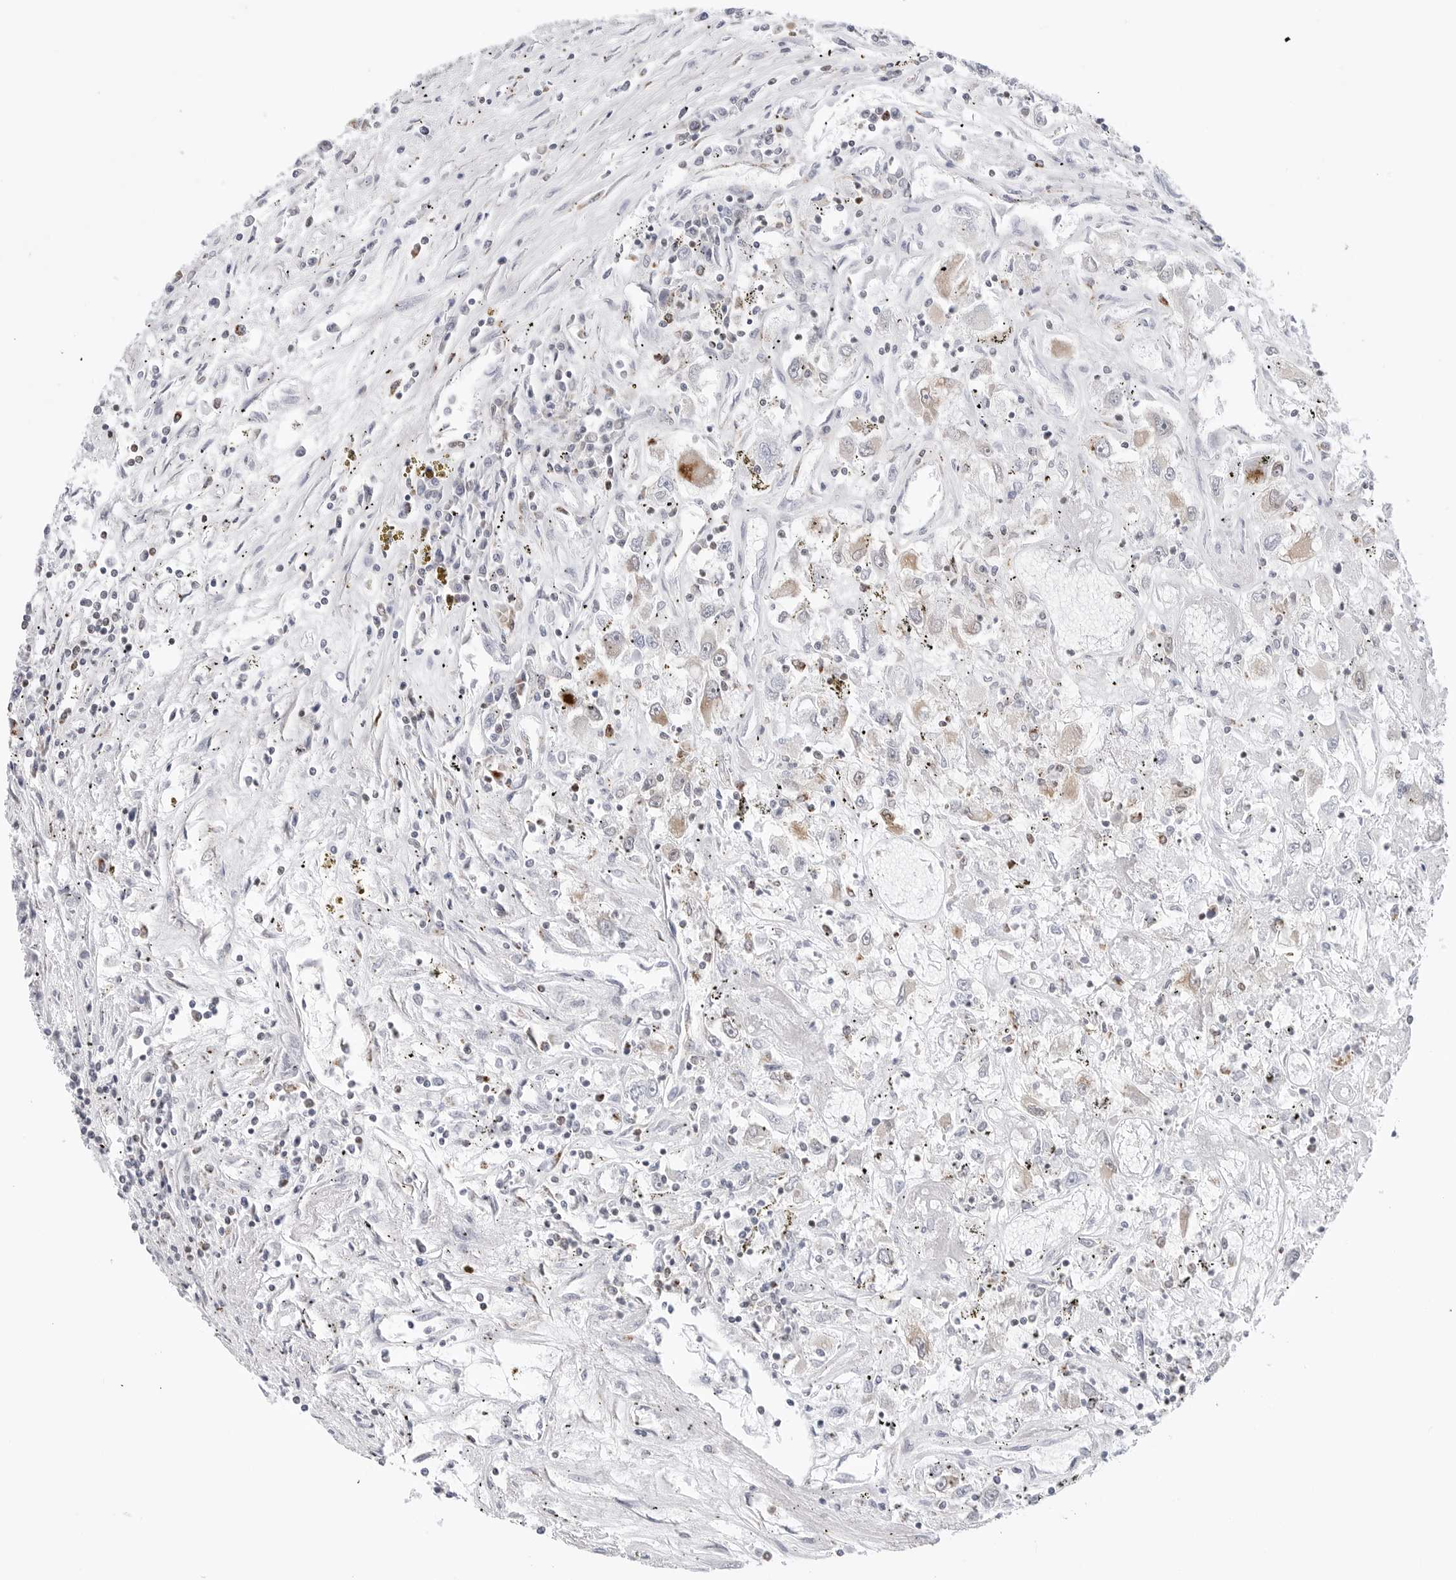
{"staining": {"intensity": "negative", "quantity": "none", "location": "none"}, "tissue": "renal cancer", "cell_type": "Tumor cells", "image_type": "cancer", "snomed": [{"axis": "morphology", "description": "Adenocarcinoma, NOS"}, {"axis": "topography", "description": "Kidney"}], "caption": "Tumor cells show no significant positivity in renal cancer (adenocarcinoma).", "gene": "ATP5IF1", "patient": {"sex": "female", "age": 52}}